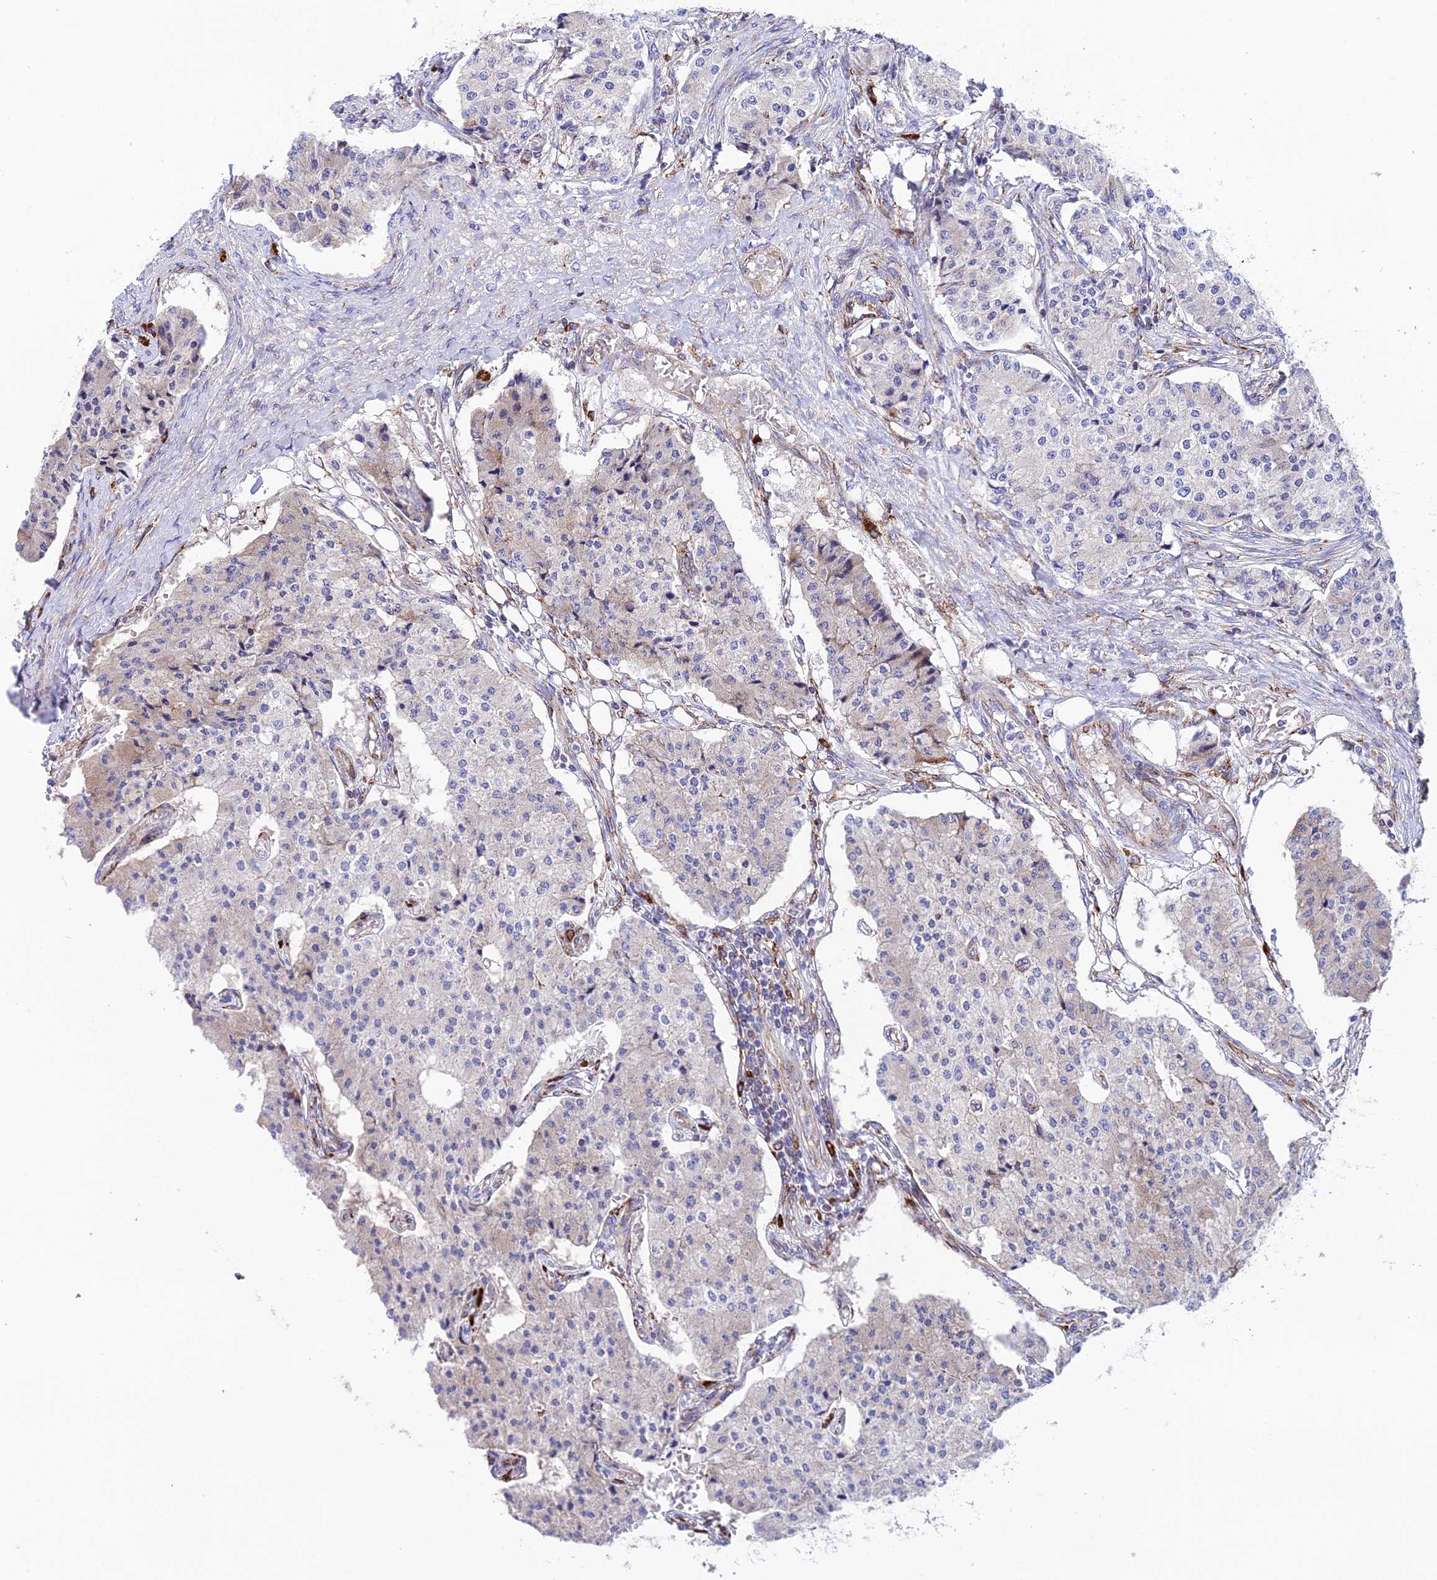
{"staining": {"intensity": "negative", "quantity": "none", "location": "none"}, "tissue": "carcinoid", "cell_type": "Tumor cells", "image_type": "cancer", "snomed": [{"axis": "morphology", "description": "Carcinoid, malignant, NOS"}, {"axis": "topography", "description": "Colon"}], "caption": "There is no significant staining in tumor cells of carcinoid.", "gene": "TUBGCP6", "patient": {"sex": "female", "age": 52}}